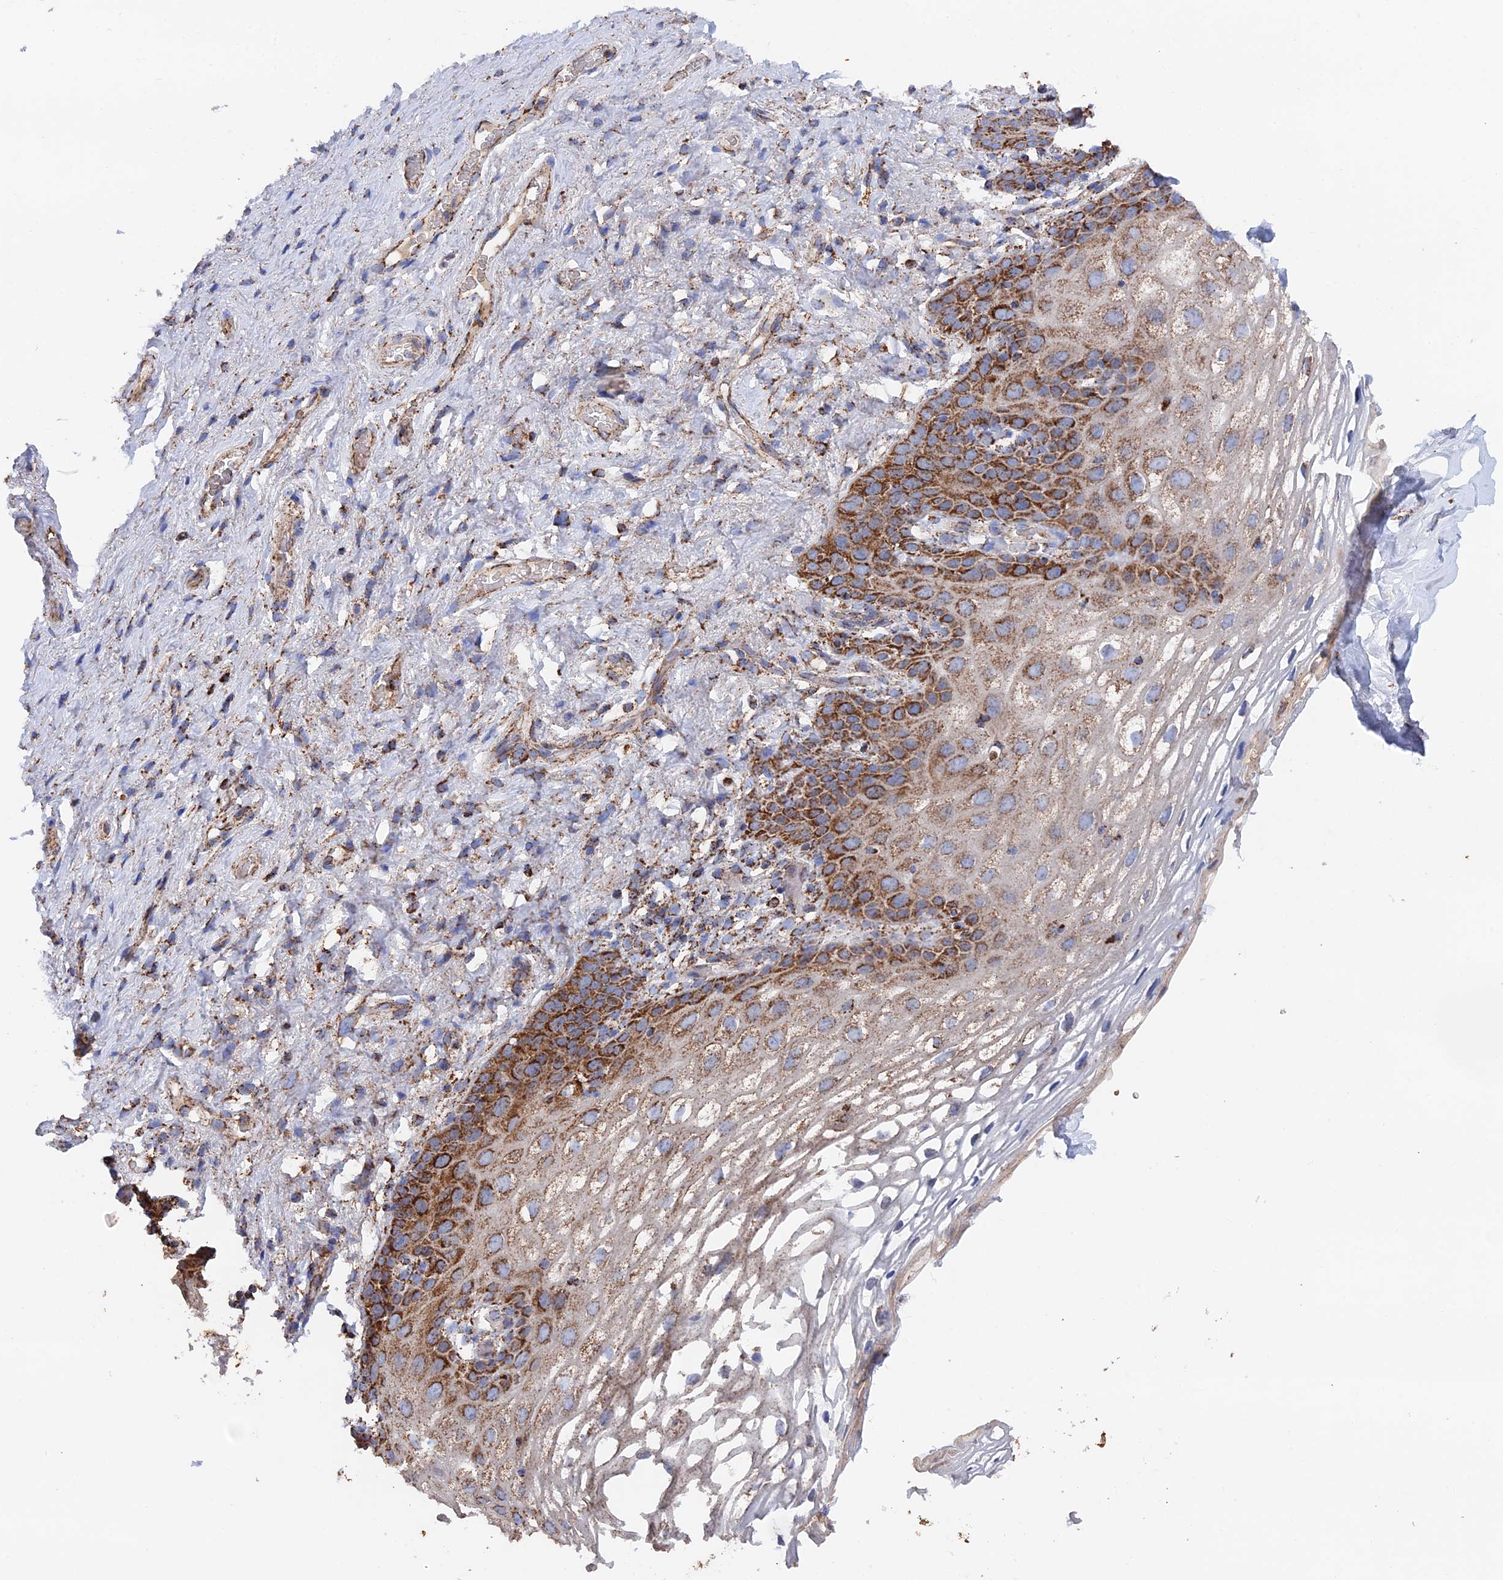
{"staining": {"intensity": "strong", "quantity": "25%-75%", "location": "cytoplasmic/membranous"}, "tissue": "vagina", "cell_type": "Squamous epithelial cells", "image_type": "normal", "snomed": [{"axis": "morphology", "description": "Normal tissue, NOS"}, {"axis": "topography", "description": "Vagina"}, {"axis": "topography", "description": "Peripheral nerve tissue"}], "caption": "A brown stain shows strong cytoplasmic/membranous expression of a protein in squamous epithelial cells of normal human vagina.", "gene": "HAUS8", "patient": {"sex": "female", "age": 71}}